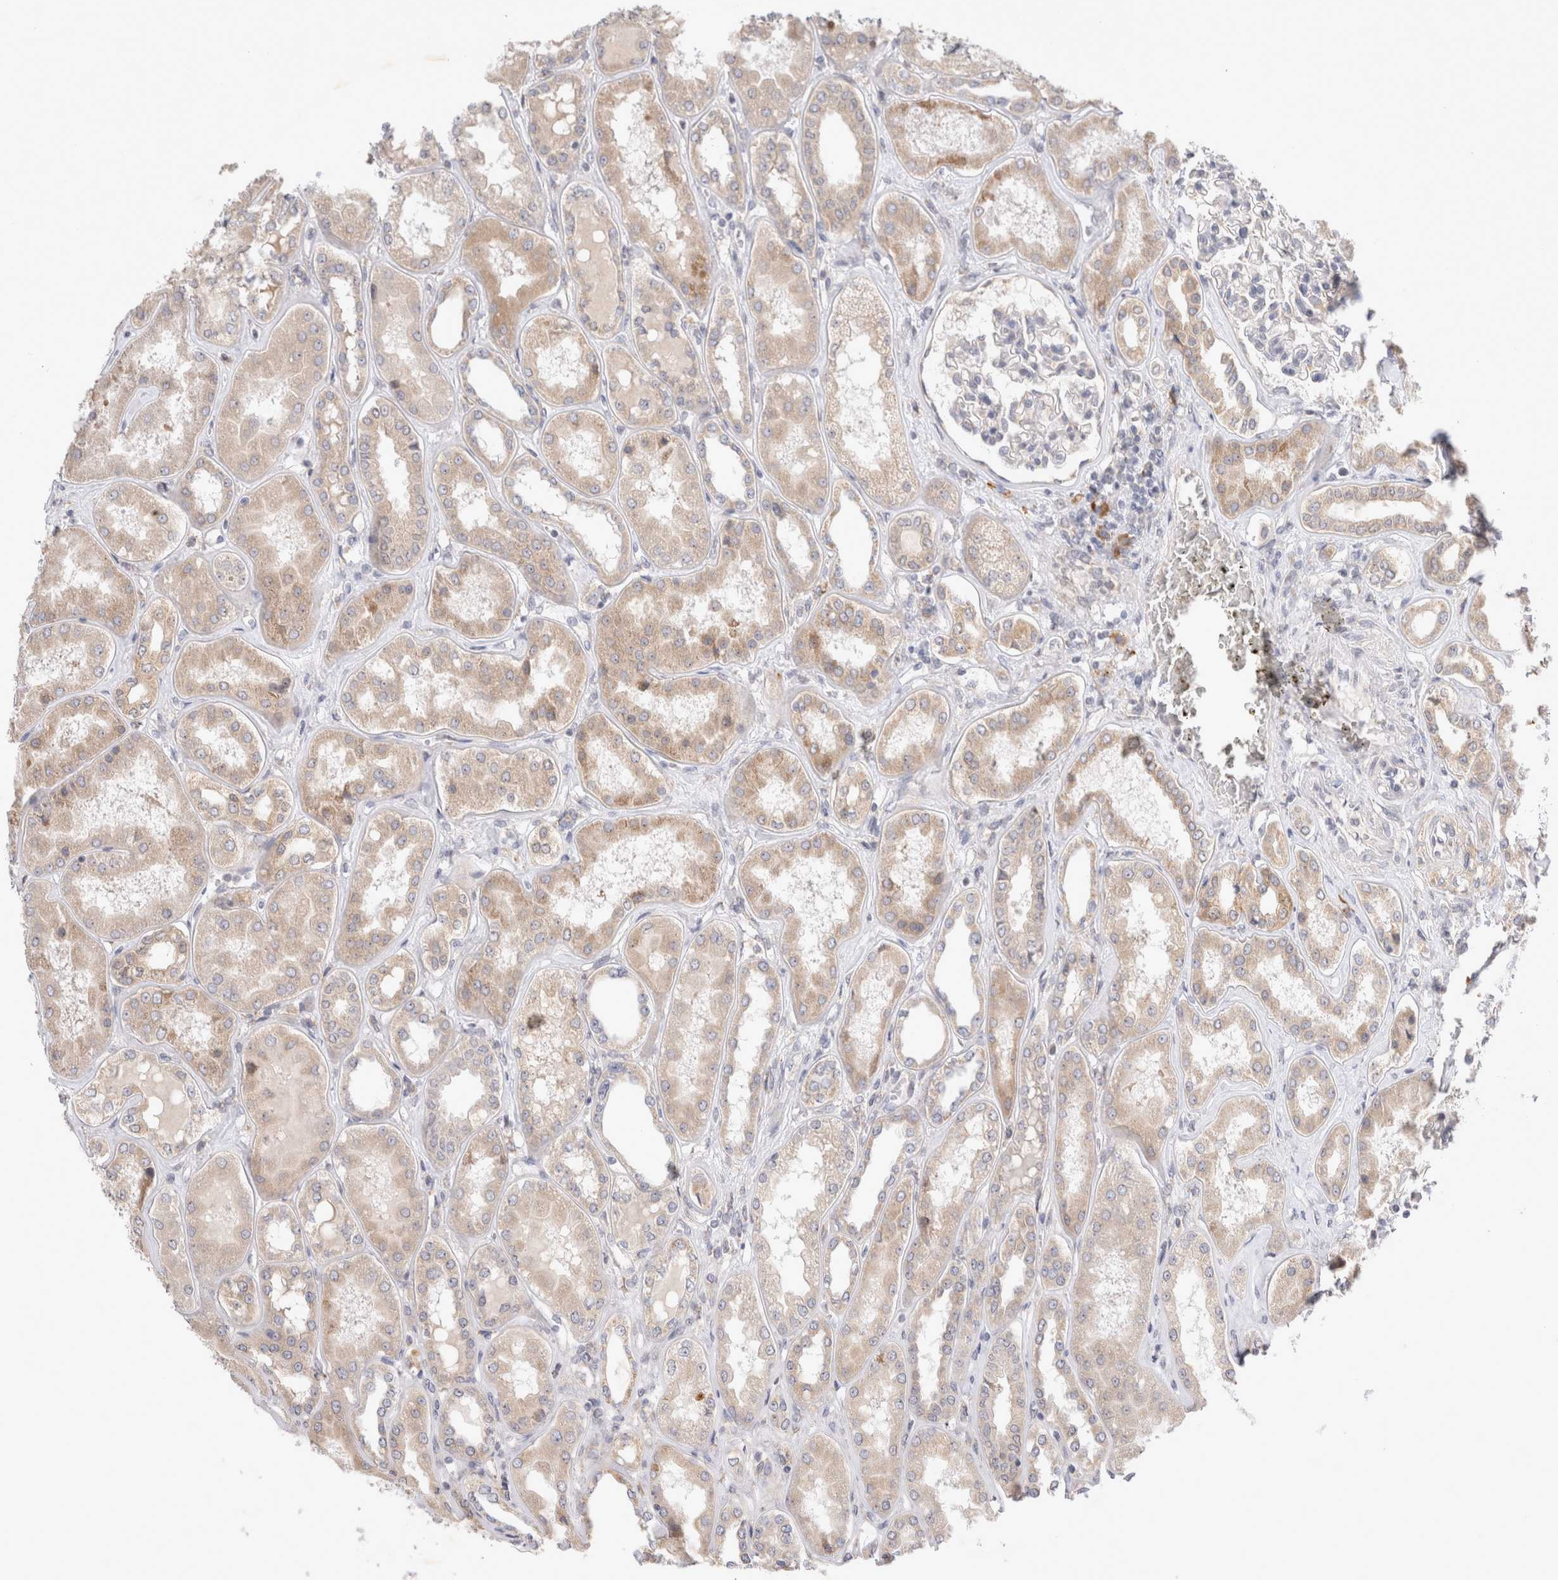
{"staining": {"intensity": "negative", "quantity": "none", "location": "none"}, "tissue": "kidney", "cell_type": "Cells in glomeruli", "image_type": "normal", "snomed": [{"axis": "morphology", "description": "Normal tissue, NOS"}, {"axis": "topography", "description": "Kidney"}], "caption": "A micrograph of kidney stained for a protein shows no brown staining in cells in glomeruli. (DAB immunohistochemistry, high magnification).", "gene": "NEDD4L", "patient": {"sex": "female", "age": 56}}